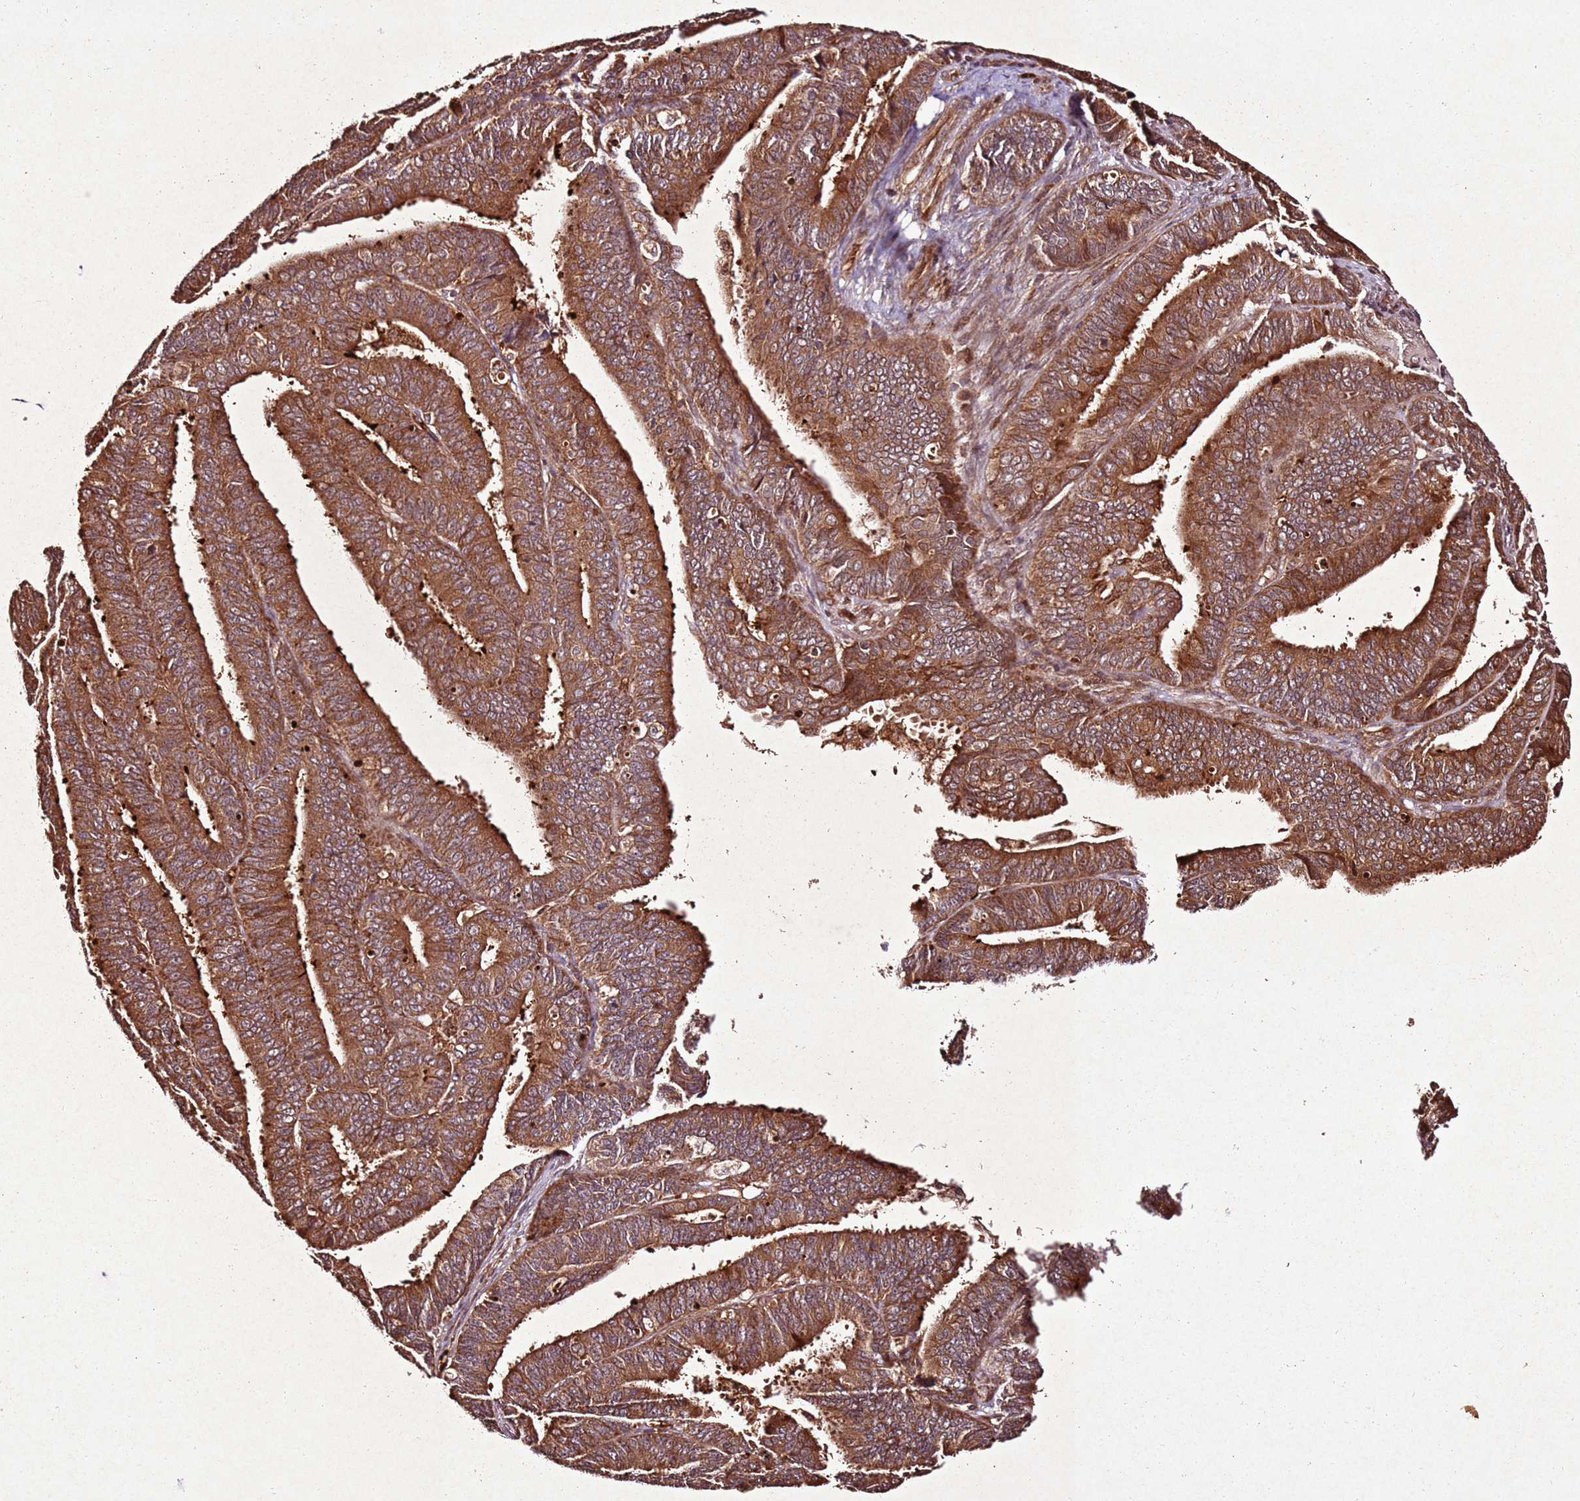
{"staining": {"intensity": "moderate", "quantity": ">75%", "location": "cytoplasmic/membranous"}, "tissue": "endometrial cancer", "cell_type": "Tumor cells", "image_type": "cancer", "snomed": [{"axis": "morphology", "description": "Adenocarcinoma, NOS"}, {"axis": "topography", "description": "Endometrium"}], "caption": "The image demonstrates a brown stain indicating the presence of a protein in the cytoplasmic/membranous of tumor cells in endometrial adenocarcinoma.", "gene": "PTMA", "patient": {"sex": "female", "age": 73}}